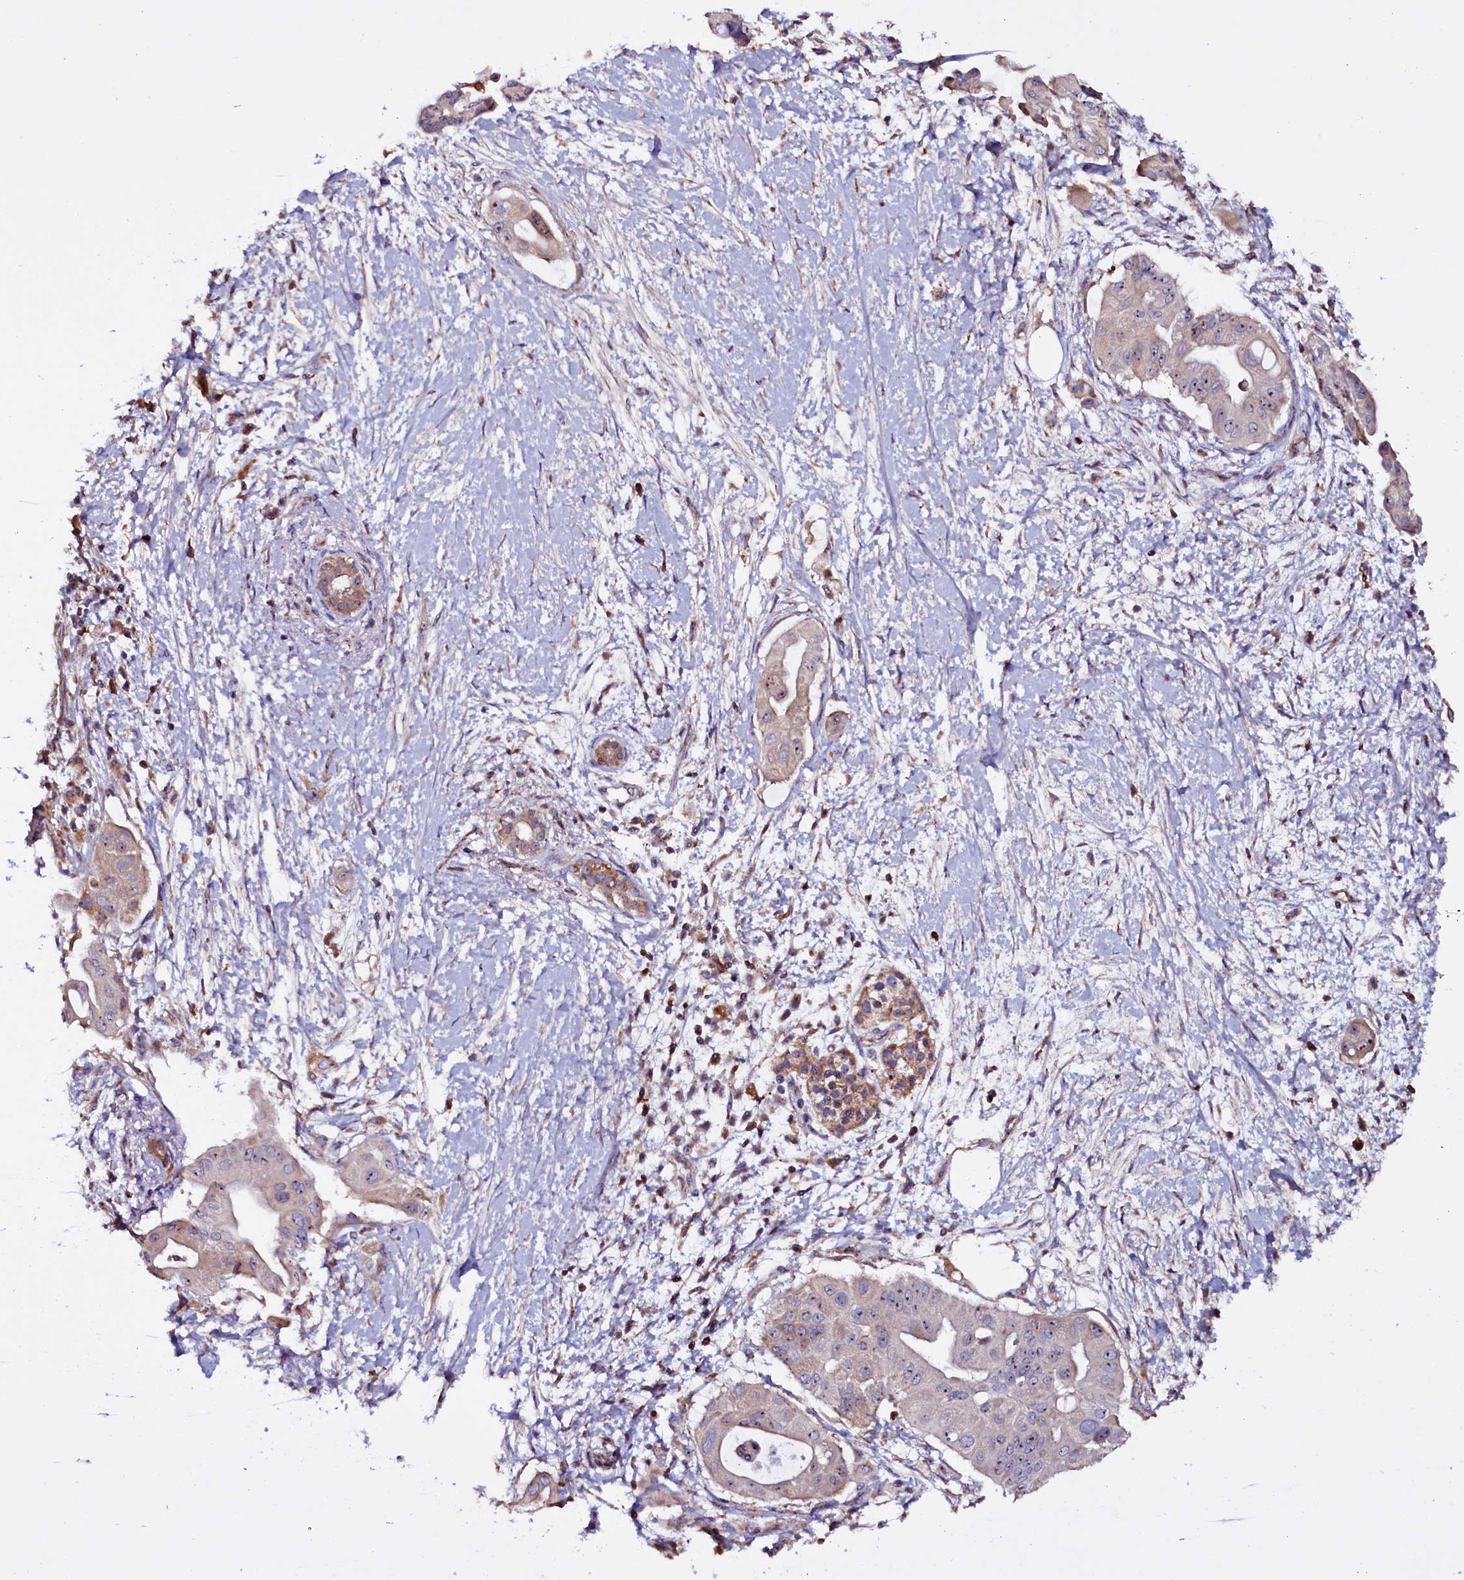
{"staining": {"intensity": "weak", "quantity": ">75%", "location": "cytoplasmic/membranous,nuclear"}, "tissue": "pancreatic cancer", "cell_type": "Tumor cells", "image_type": "cancer", "snomed": [{"axis": "morphology", "description": "Adenocarcinoma, NOS"}, {"axis": "topography", "description": "Pancreas"}], "caption": "Adenocarcinoma (pancreatic) stained with IHC reveals weak cytoplasmic/membranous and nuclear positivity in about >75% of tumor cells.", "gene": "NAA80", "patient": {"sex": "male", "age": 68}}